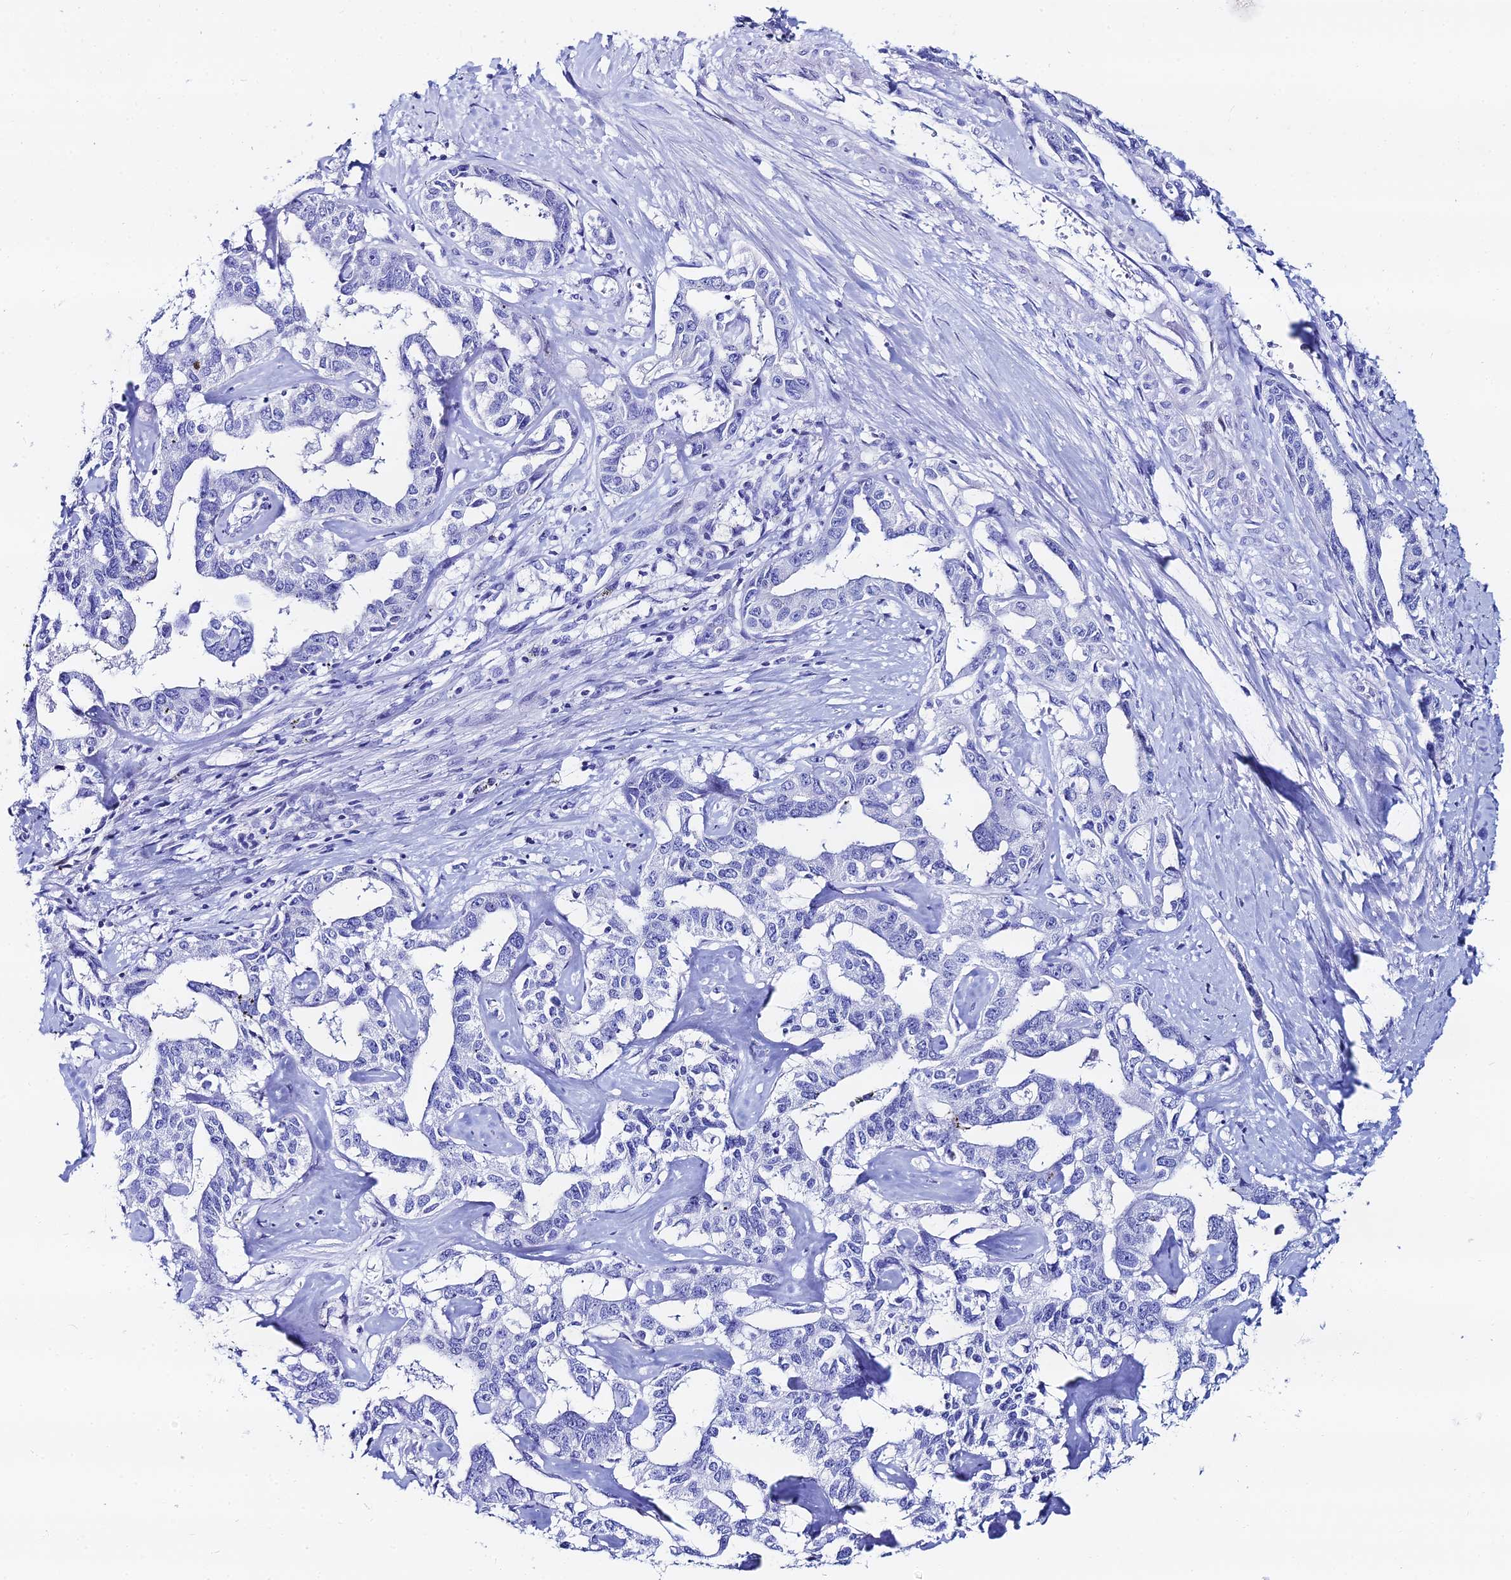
{"staining": {"intensity": "negative", "quantity": "none", "location": "none"}, "tissue": "liver cancer", "cell_type": "Tumor cells", "image_type": "cancer", "snomed": [{"axis": "morphology", "description": "Cholangiocarcinoma"}, {"axis": "topography", "description": "Liver"}], "caption": "This image is of liver cancer stained with IHC to label a protein in brown with the nuclei are counter-stained blue. There is no expression in tumor cells. Nuclei are stained in blue.", "gene": "HSPA1L", "patient": {"sex": "male", "age": 59}}